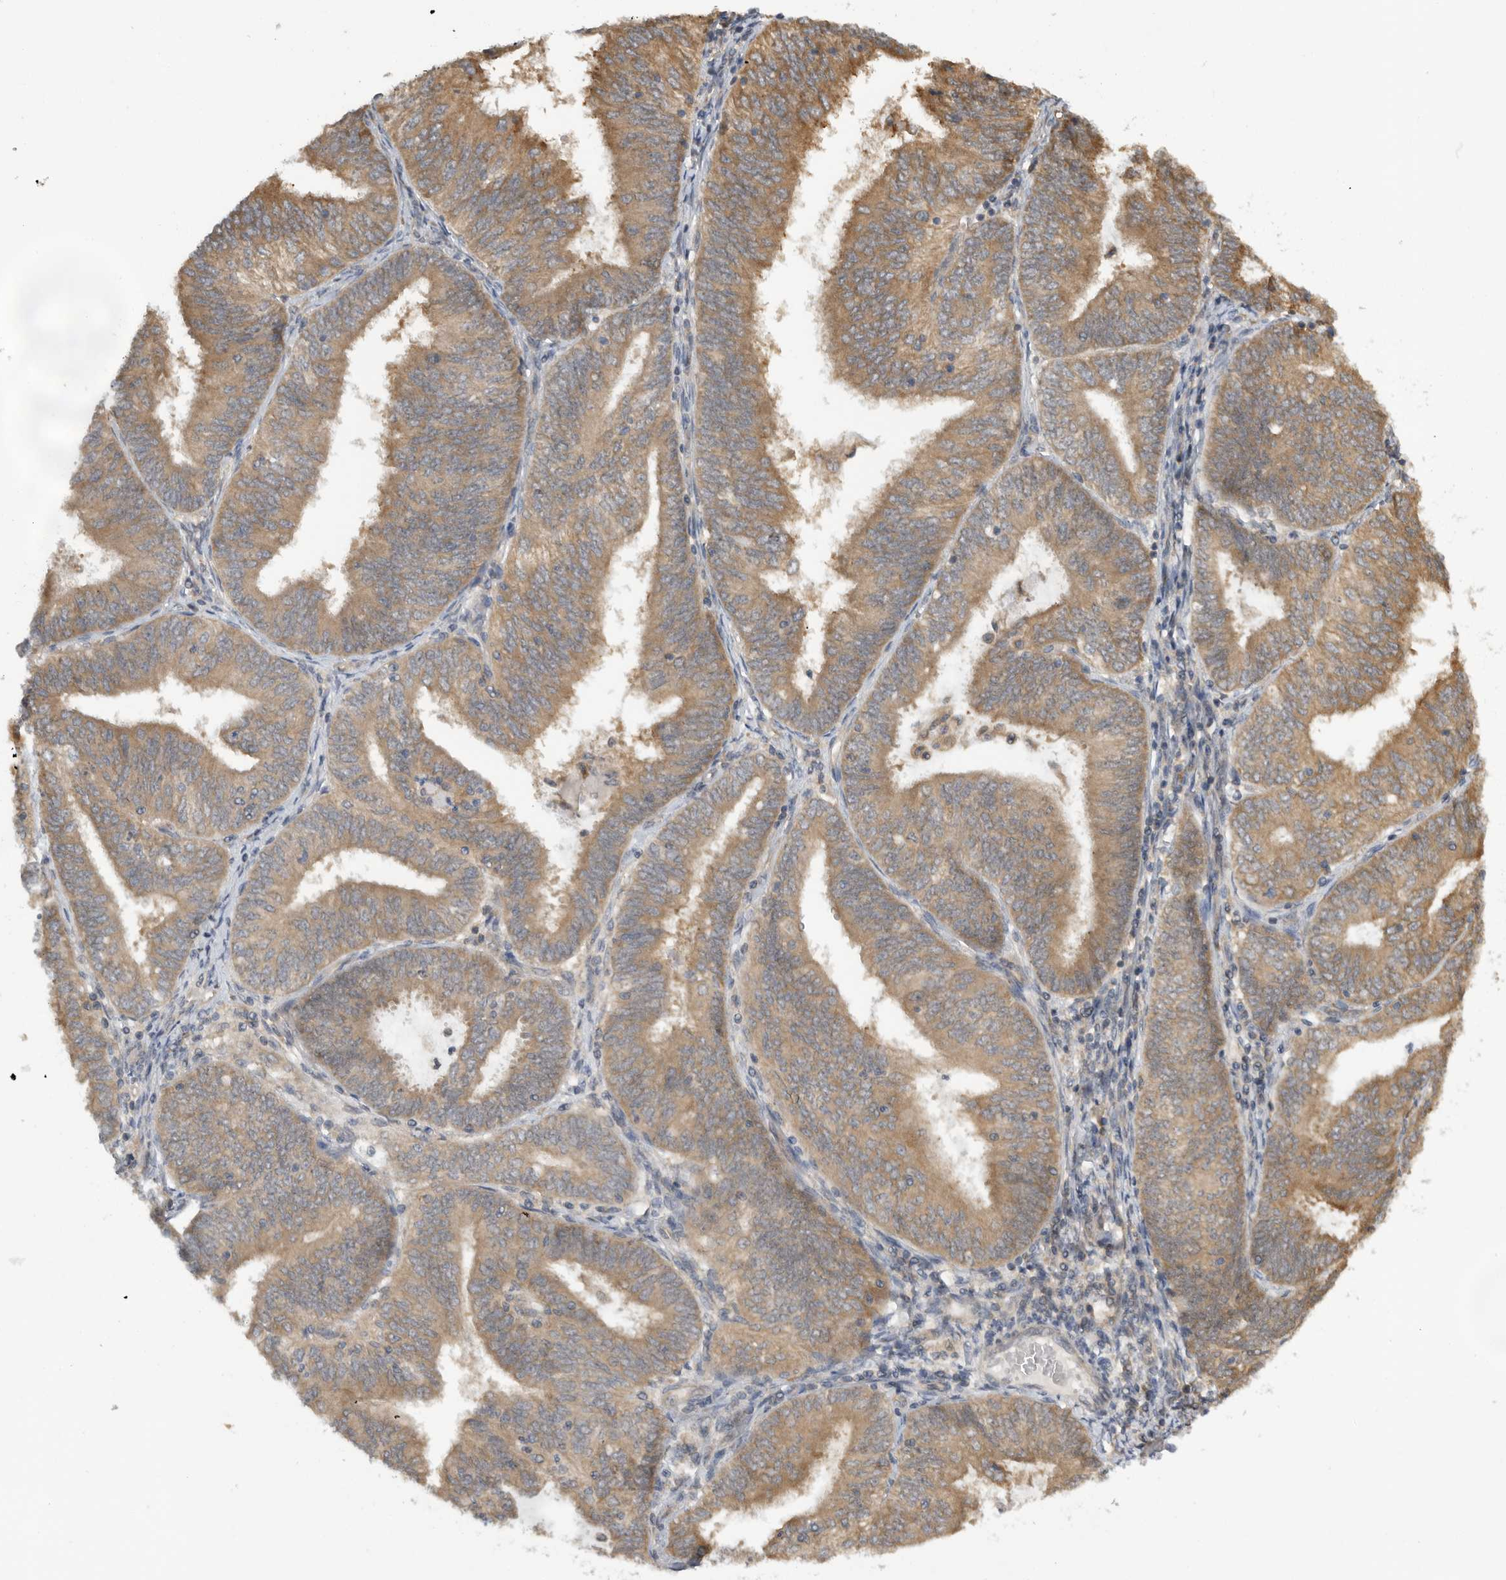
{"staining": {"intensity": "moderate", "quantity": ">75%", "location": "cytoplasmic/membranous"}, "tissue": "endometrial cancer", "cell_type": "Tumor cells", "image_type": "cancer", "snomed": [{"axis": "morphology", "description": "Adenocarcinoma, NOS"}, {"axis": "topography", "description": "Endometrium"}], "caption": "Tumor cells display medium levels of moderate cytoplasmic/membranous positivity in about >75% of cells in human endometrial cancer (adenocarcinoma).", "gene": "AASDHPPT", "patient": {"sex": "female", "age": 58}}